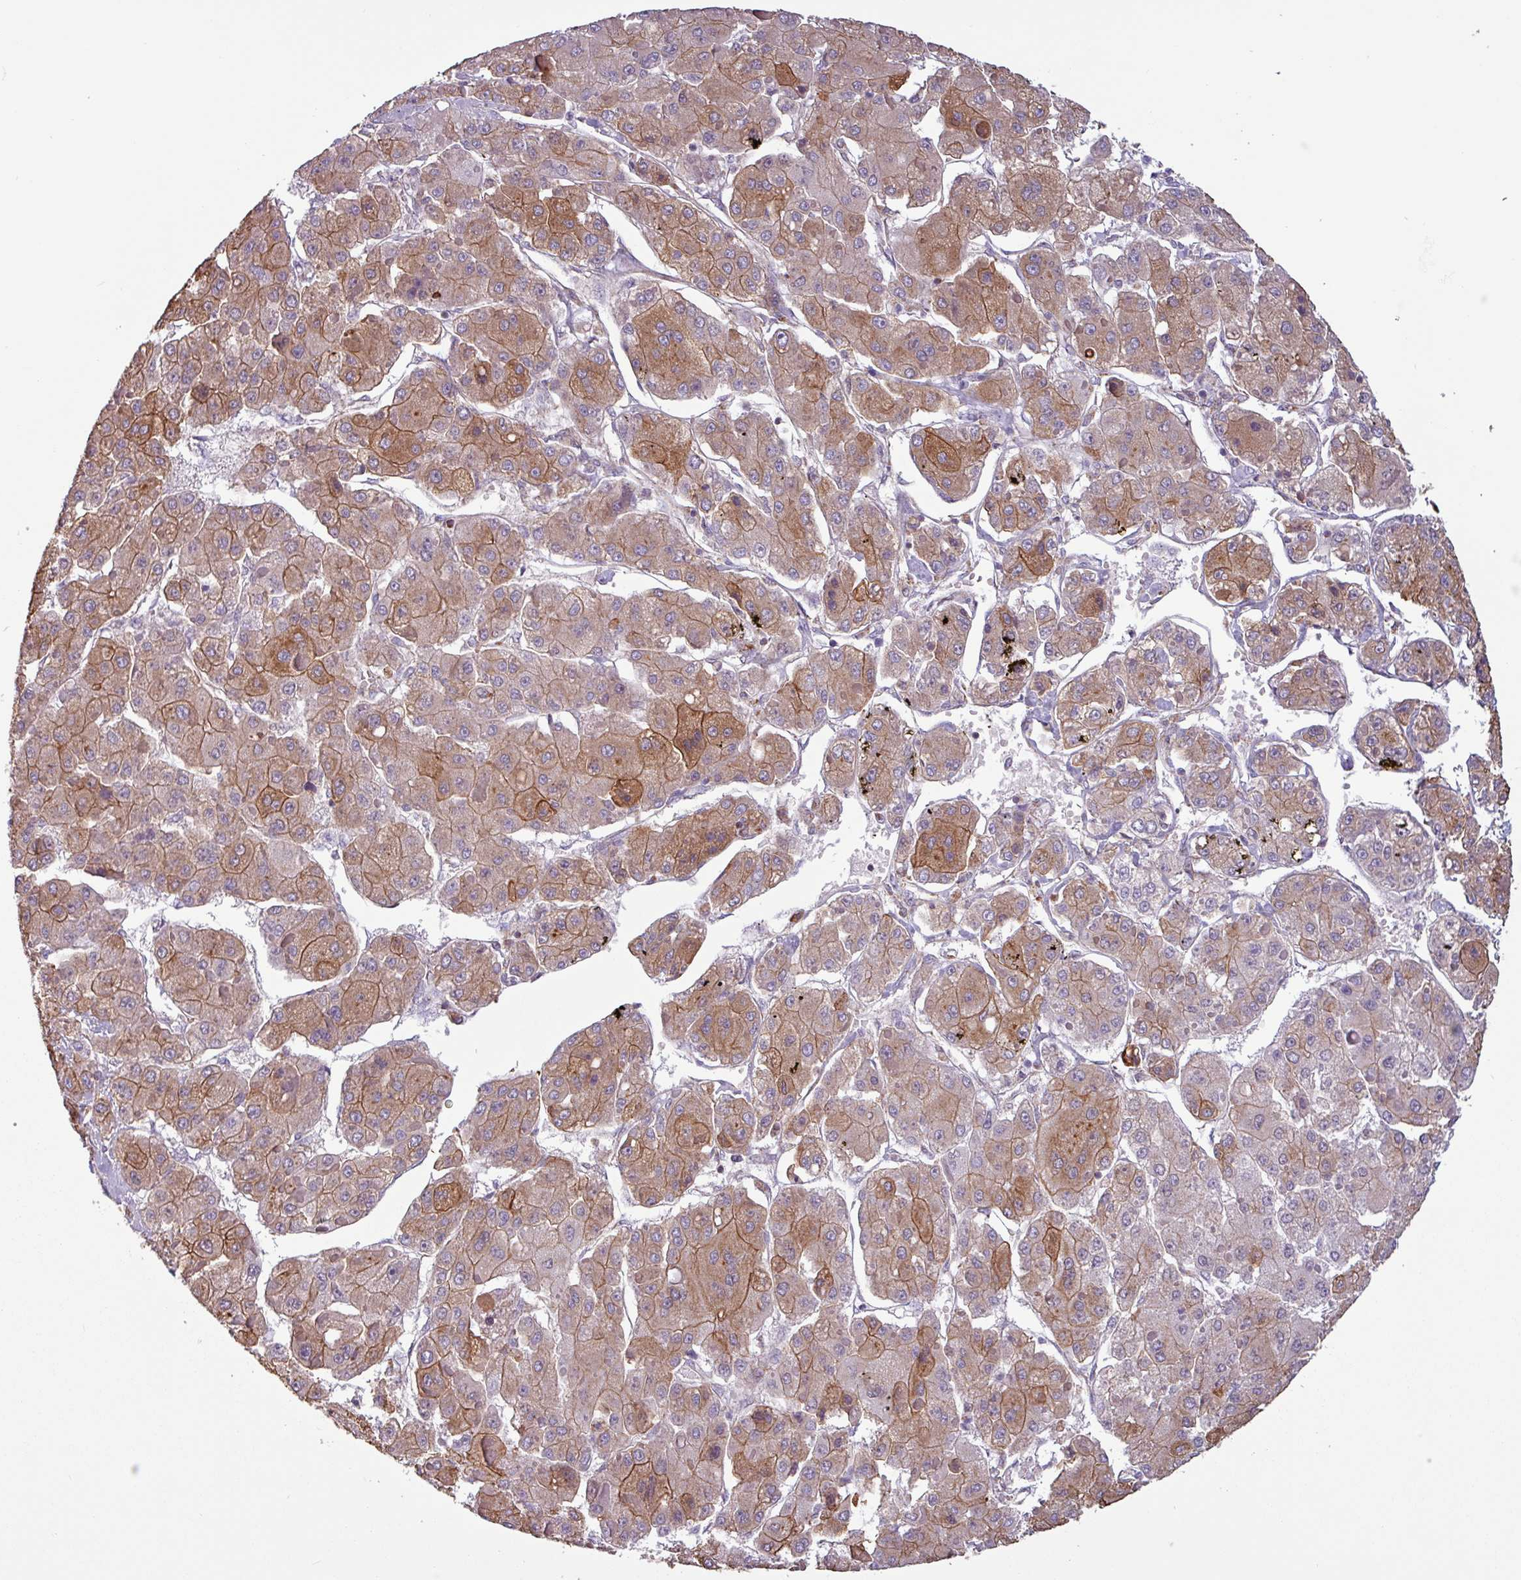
{"staining": {"intensity": "moderate", "quantity": ">75%", "location": "cytoplasmic/membranous"}, "tissue": "liver cancer", "cell_type": "Tumor cells", "image_type": "cancer", "snomed": [{"axis": "morphology", "description": "Carcinoma, Hepatocellular, NOS"}, {"axis": "topography", "description": "Liver"}], "caption": "Immunohistochemical staining of human liver hepatocellular carcinoma reveals moderate cytoplasmic/membranous protein staining in about >75% of tumor cells. (DAB (3,3'-diaminobenzidine) IHC with brightfield microscopy, high magnification).", "gene": "CAMK1", "patient": {"sex": "female", "age": 73}}